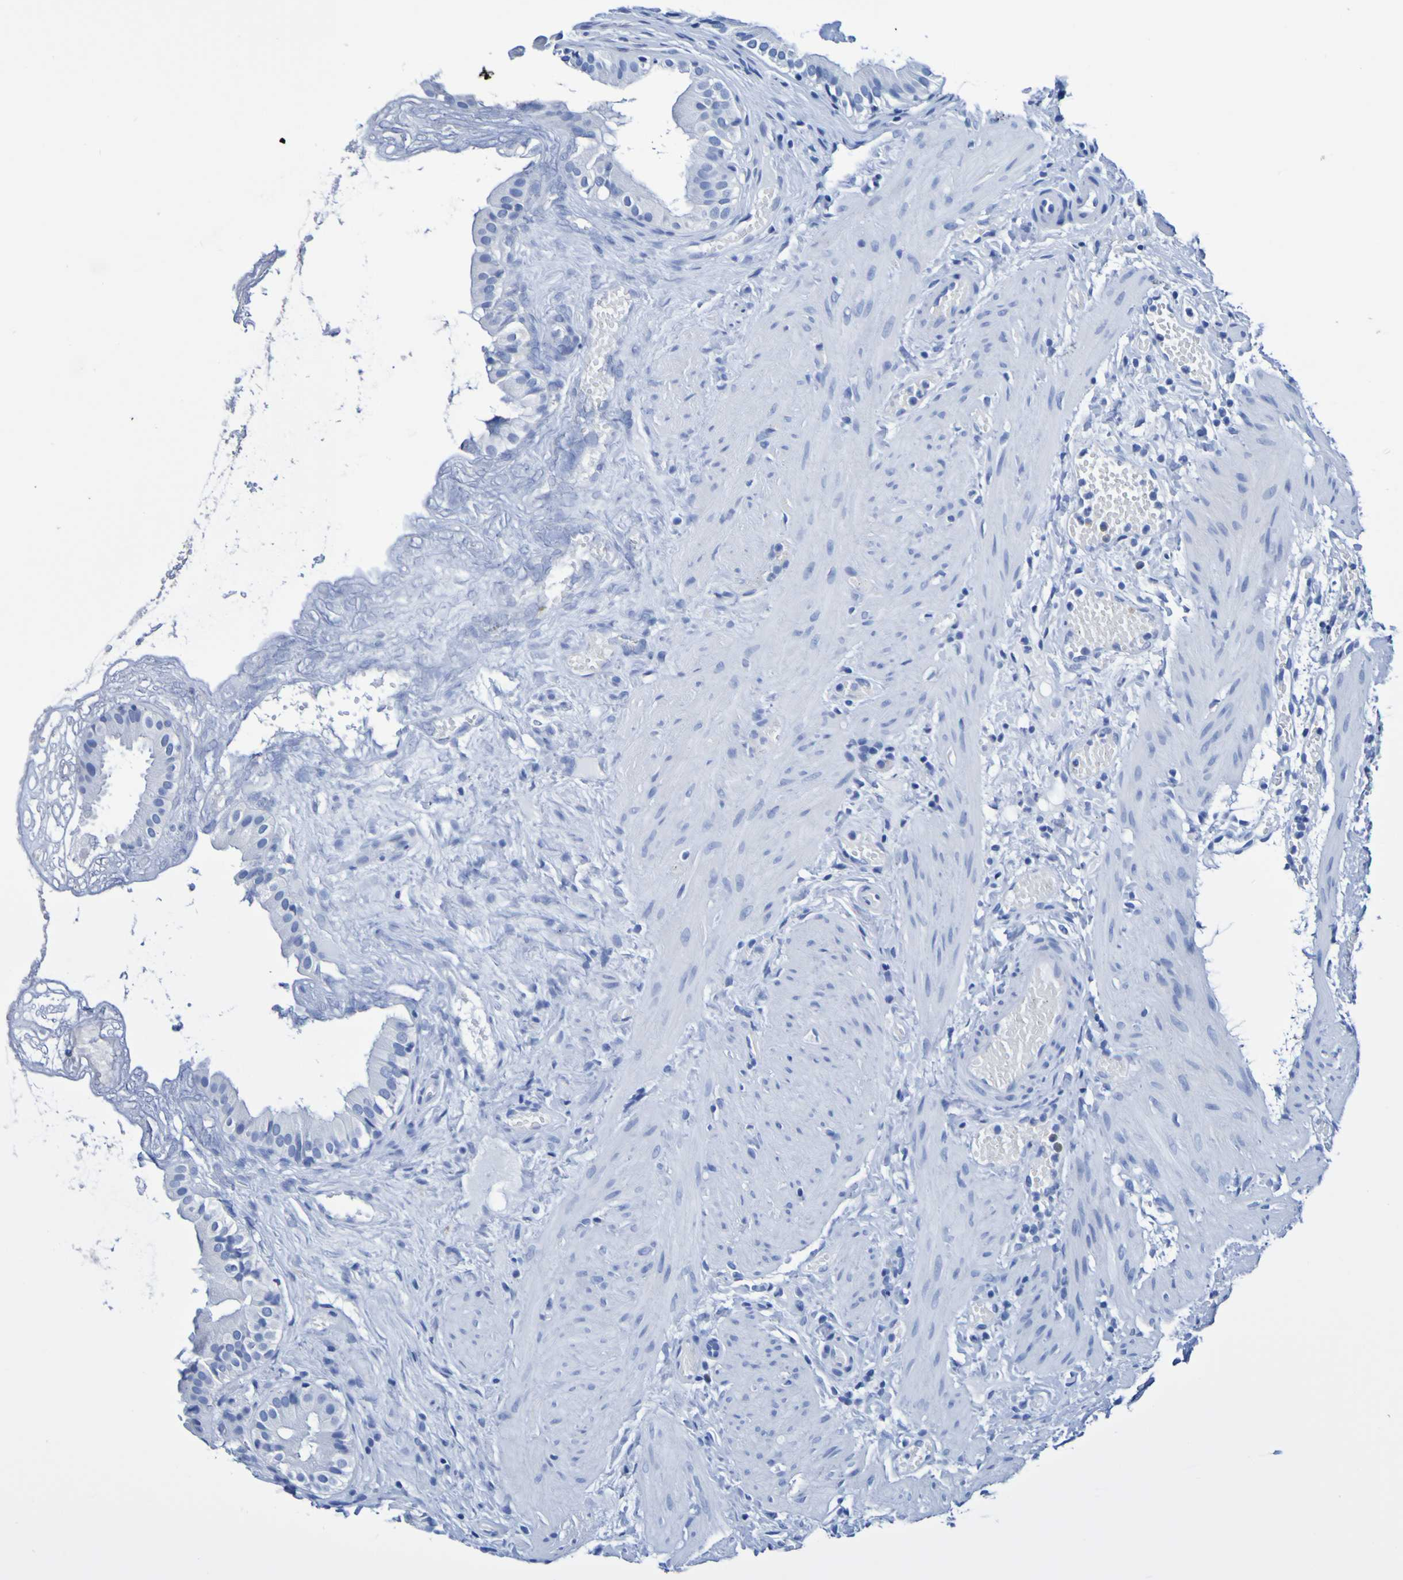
{"staining": {"intensity": "negative", "quantity": "none", "location": "none"}, "tissue": "gallbladder", "cell_type": "Glandular cells", "image_type": "normal", "snomed": [{"axis": "morphology", "description": "Normal tissue, NOS"}, {"axis": "topography", "description": "Gallbladder"}], "caption": "Benign gallbladder was stained to show a protein in brown. There is no significant expression in glandular cells.", "gene": "DPEP1", "patient": {"sex": "female", "age": 26}}